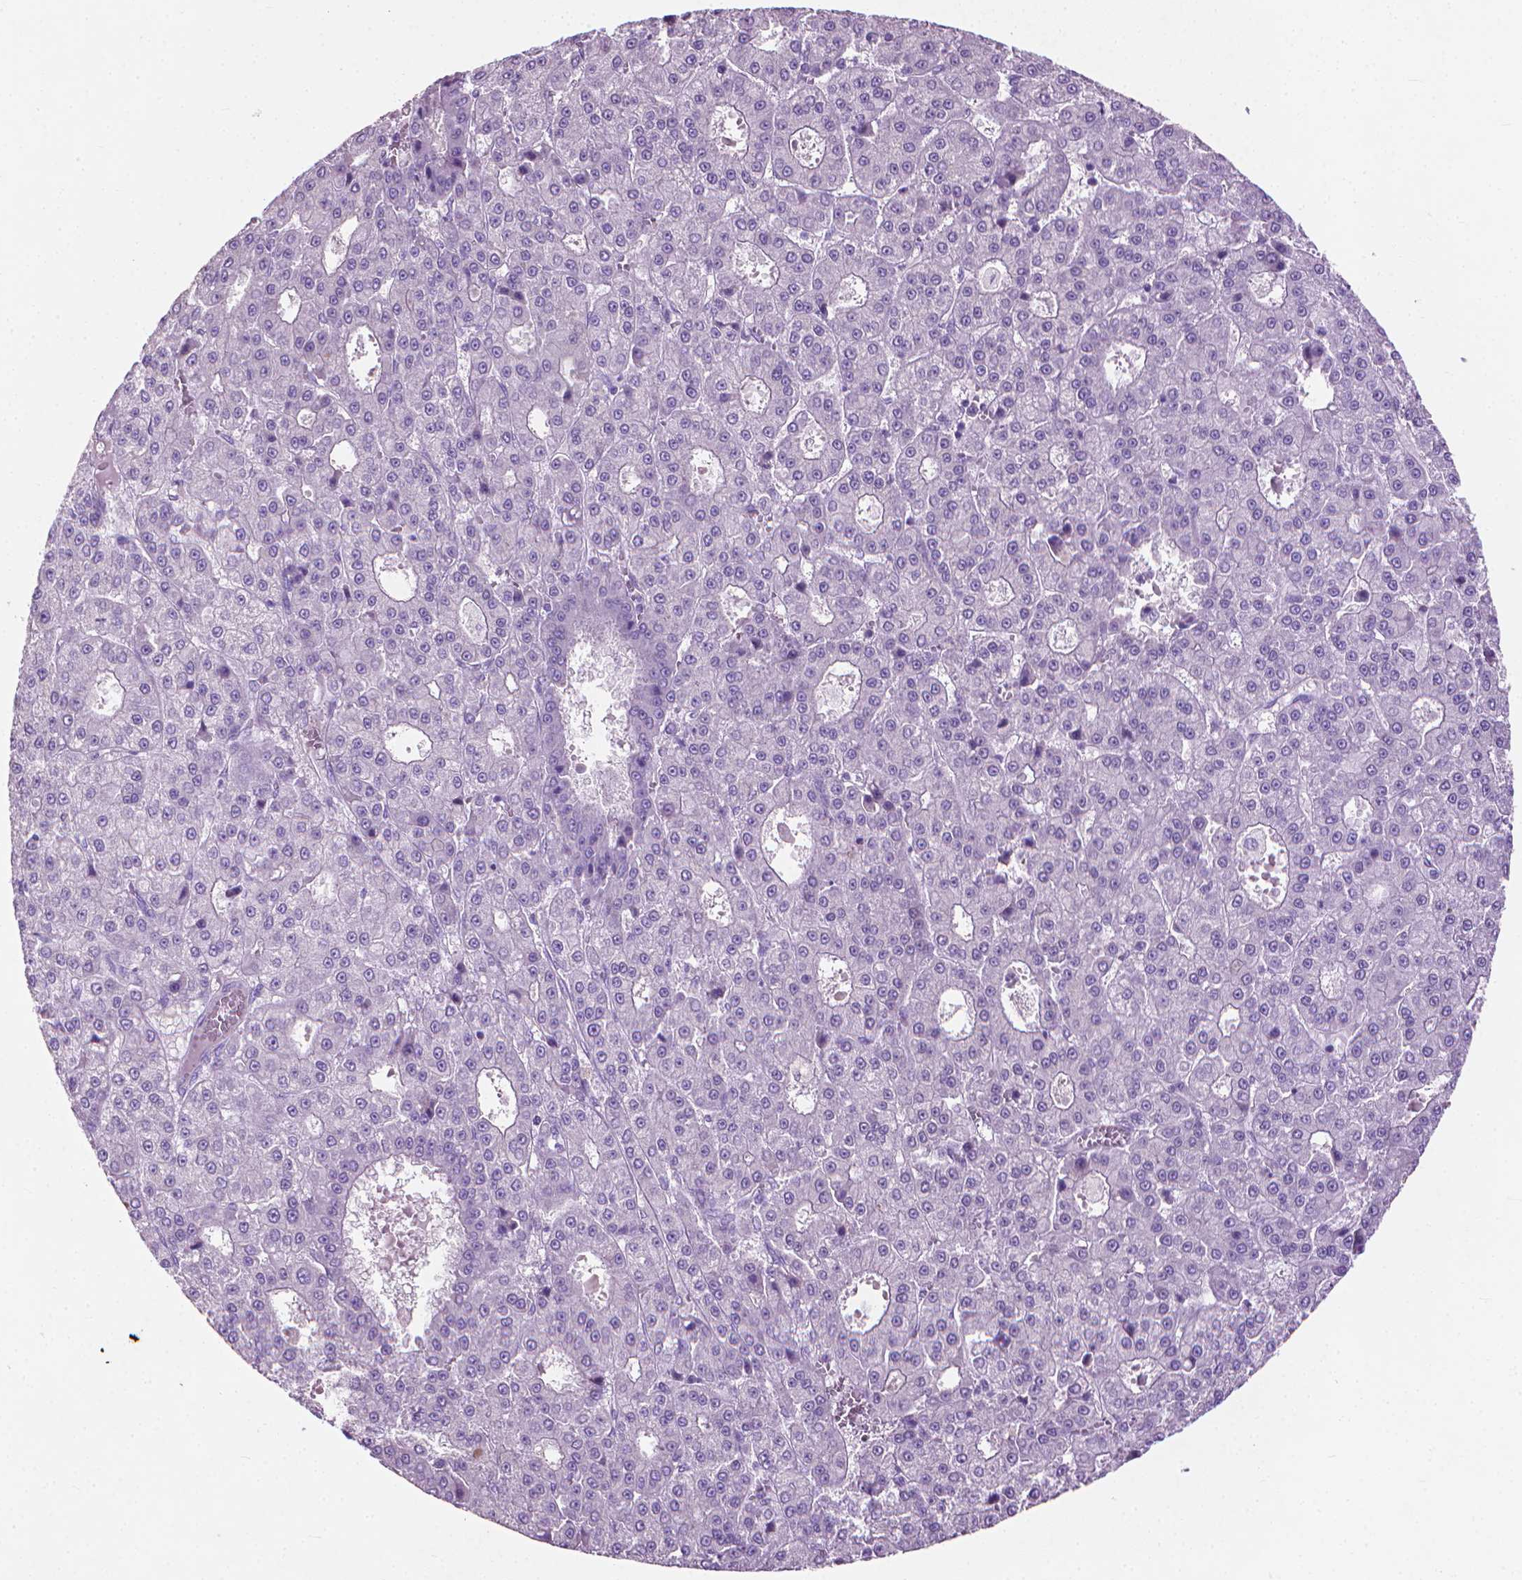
{"staining": {"intensity": "negative", "quantity": "none", "location": "none"}, "tissue": "liver cancer", "cell_type": "Tumor cells", "image_type": "cancer", "snomed": [{"axis": "morphology", "description": "Carcinoma, Hepatocellular, NOS"}, {"axis": "topography", "description": "Liver"}], "caption": "The IHC image has no significant expression in tumor cells of liver cancer (hepatocellular carcinoma) tissue. (Stains: DAB (3,3'-diaminobenzidine) IHC with hematoxylin counter stain, Microscopy: brightfield microscopy at high magnification).", "gene": "KRT73", "patient": {"sex": "male", "age": 70}}